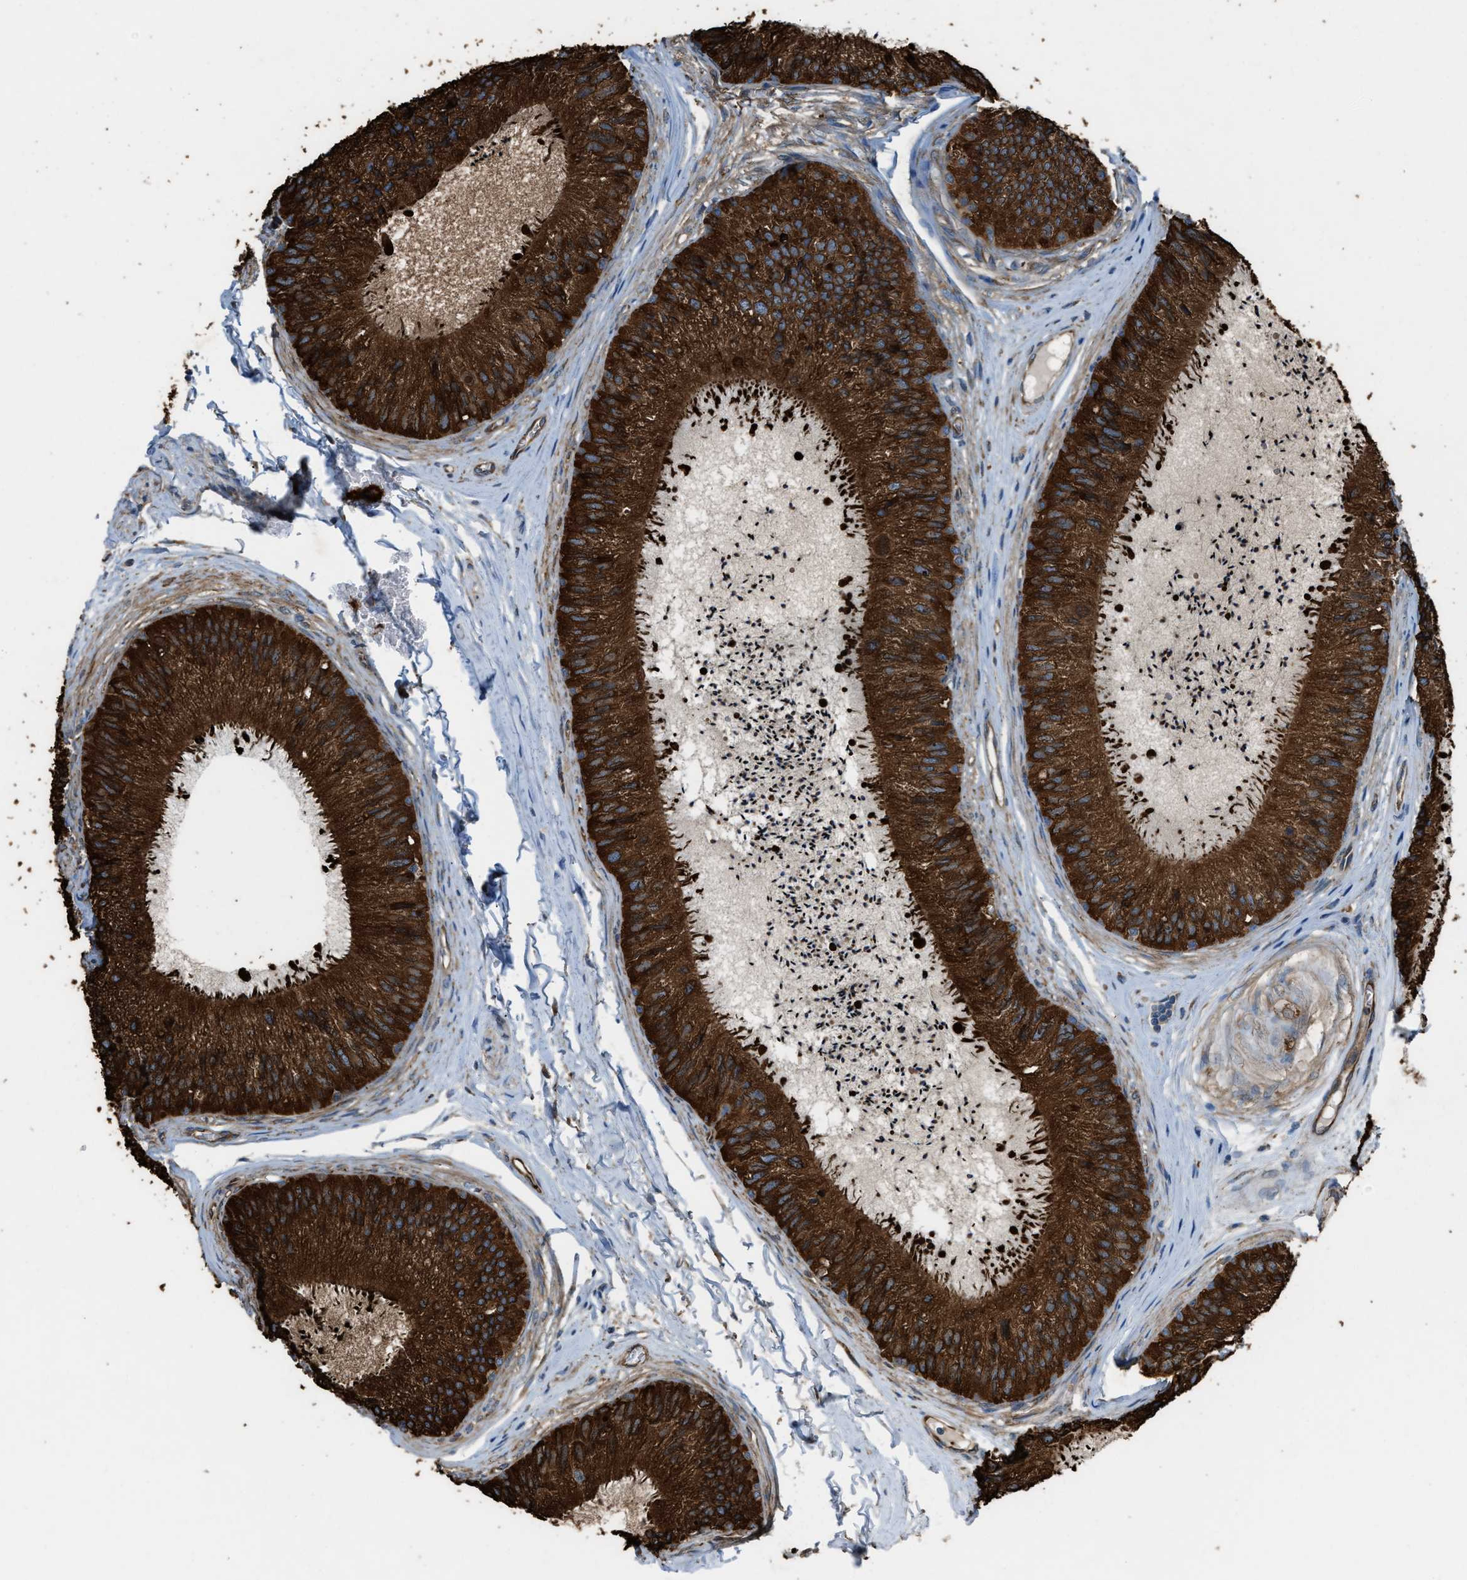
{"staining": {"intensity": "strong", "quantity": ">75%", "location": "cytoplasmic/membranous"}, "tissue": "epididymis", "cell_type": "Glandular cells", "image_type": "normal", "snomed": [{"axis": "morphology", "description": "Normal tissue, NOS"}, {"axis": "topography", "description": "Epididymis"}], "caption": "Normal epididymis reveals strong cytoplasmic/membranous positivity in approximately >75% of glandular cells, visualized by immunohistochemistry. (Brightfield microscopy of DAB IHC at high magnification).", "gene": "TRPC1", "patient": {"sex": "male", "age": 31}}